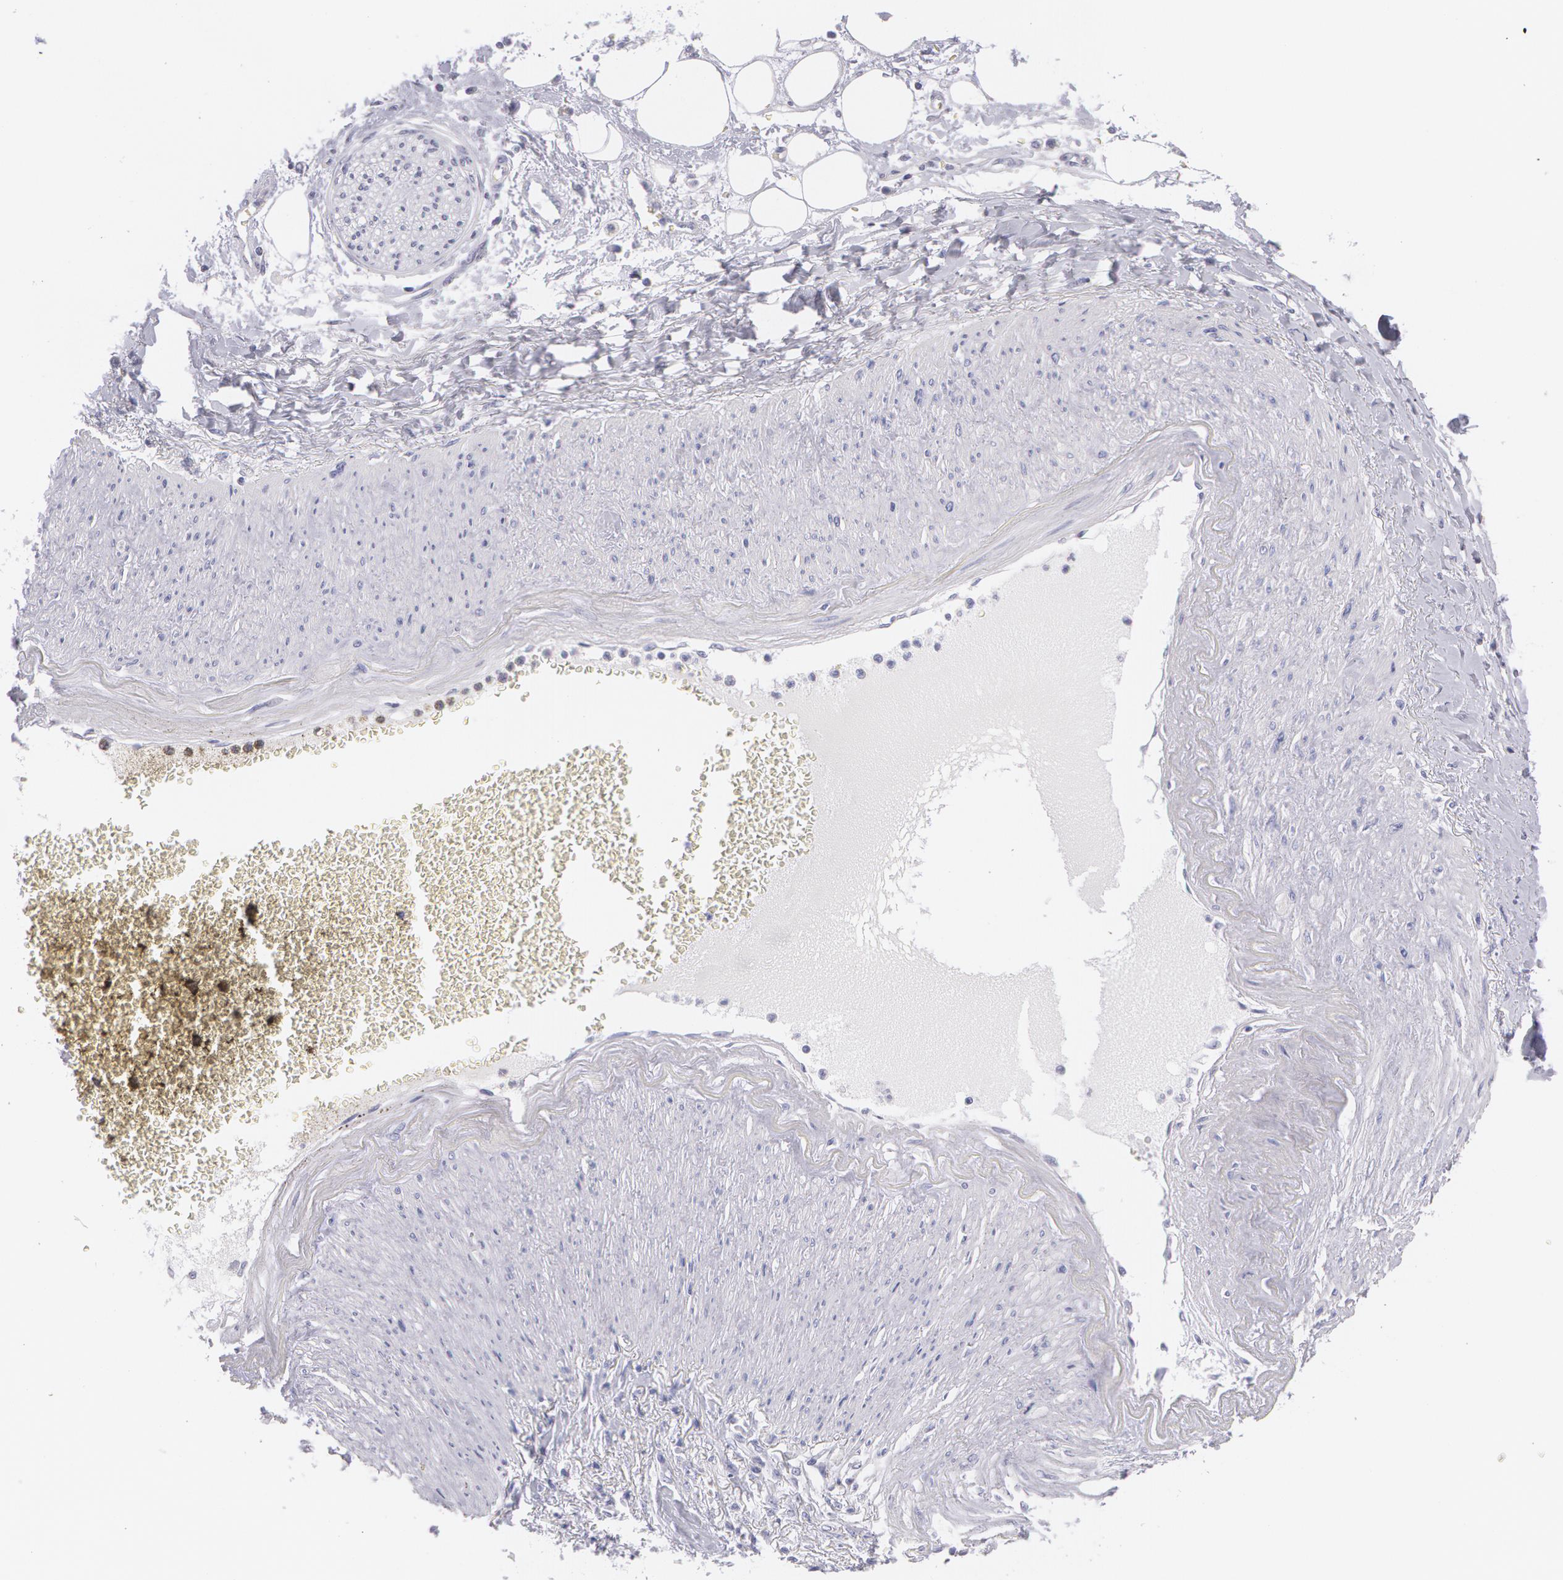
{"staining": {"intensity": "negative", "quantity": "none", "location": "none"}, "tissue": "pancreatic cancer", "cell_type": "Tumor cells", "image_type": "cancer", "snomed": [{"axis": "morphology", "description": "Adenocarcinoma, NOS"}, {"axis": "topography", "description": "Pancreas"}], "caption": "The image reveals no staining of tumor cells in adenocarcinoma (pancreatic). (DAB (3,3'-diaminobenzidine) IHC, high magnification).", "gene": "AMACR", "patient": {"sex": "female", "age": 70}}